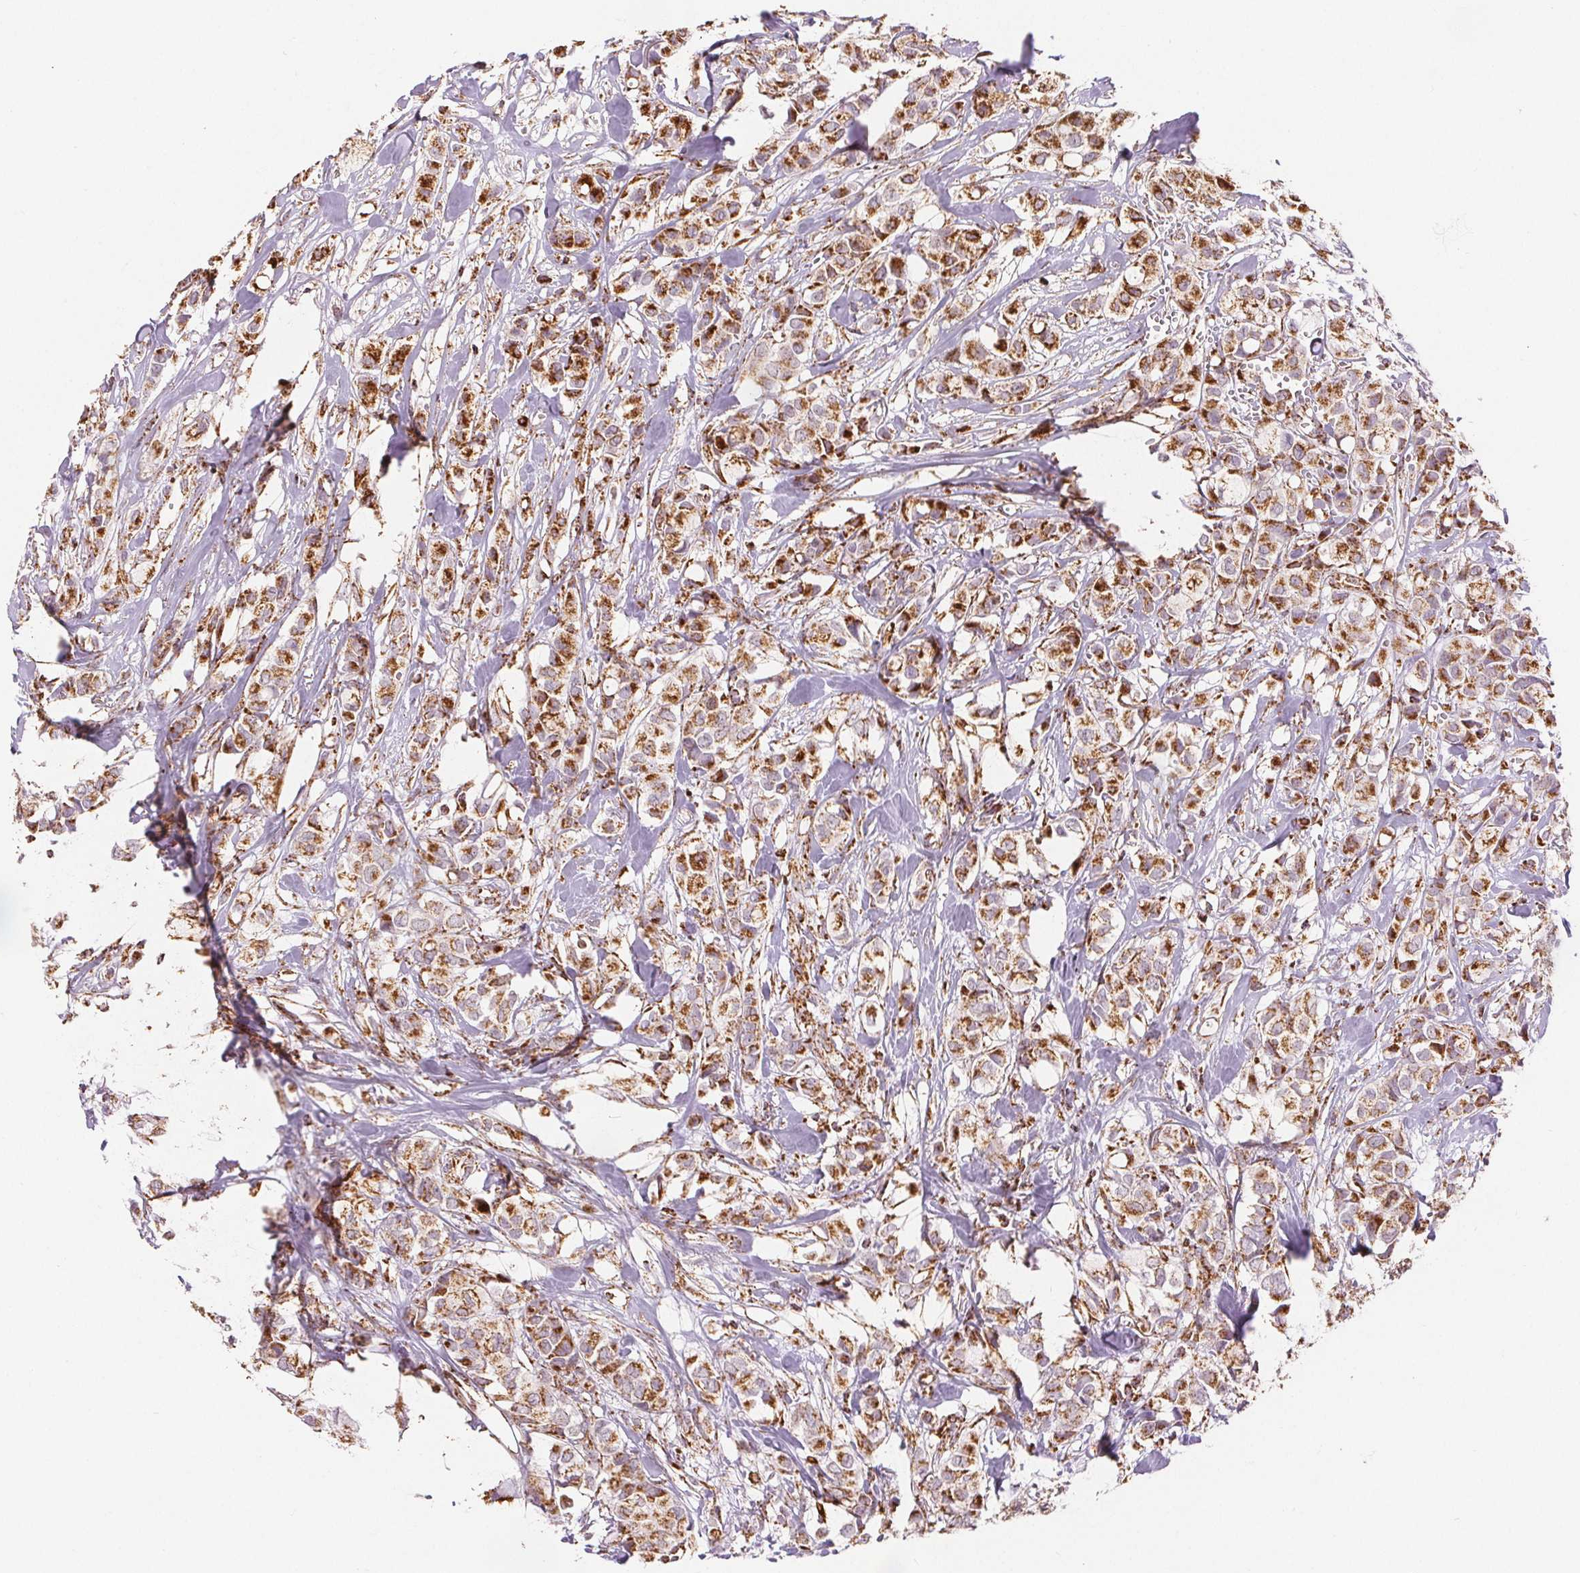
{"staining": {"intensity": "moderate", "quantity": ">75%", "location": "cytoplasmic/membranous"}, "tissue": "breast cancer", "cell_type": "Tumor cells", "image_type": "cancer", "snomed": [{"axis": "morphology", "description": "Duct carcinoma"}, {"axis": "topography", "description": "Breast"}], "caption": "The micrograph shows staining of infiltrating ductal carcinoma (breast), revealing moderate cytoplasmic/membranous protein expression (brown color) within tumor cells.", "gene": "SDHB", "patient": {"sex": "female", "age": 85}}